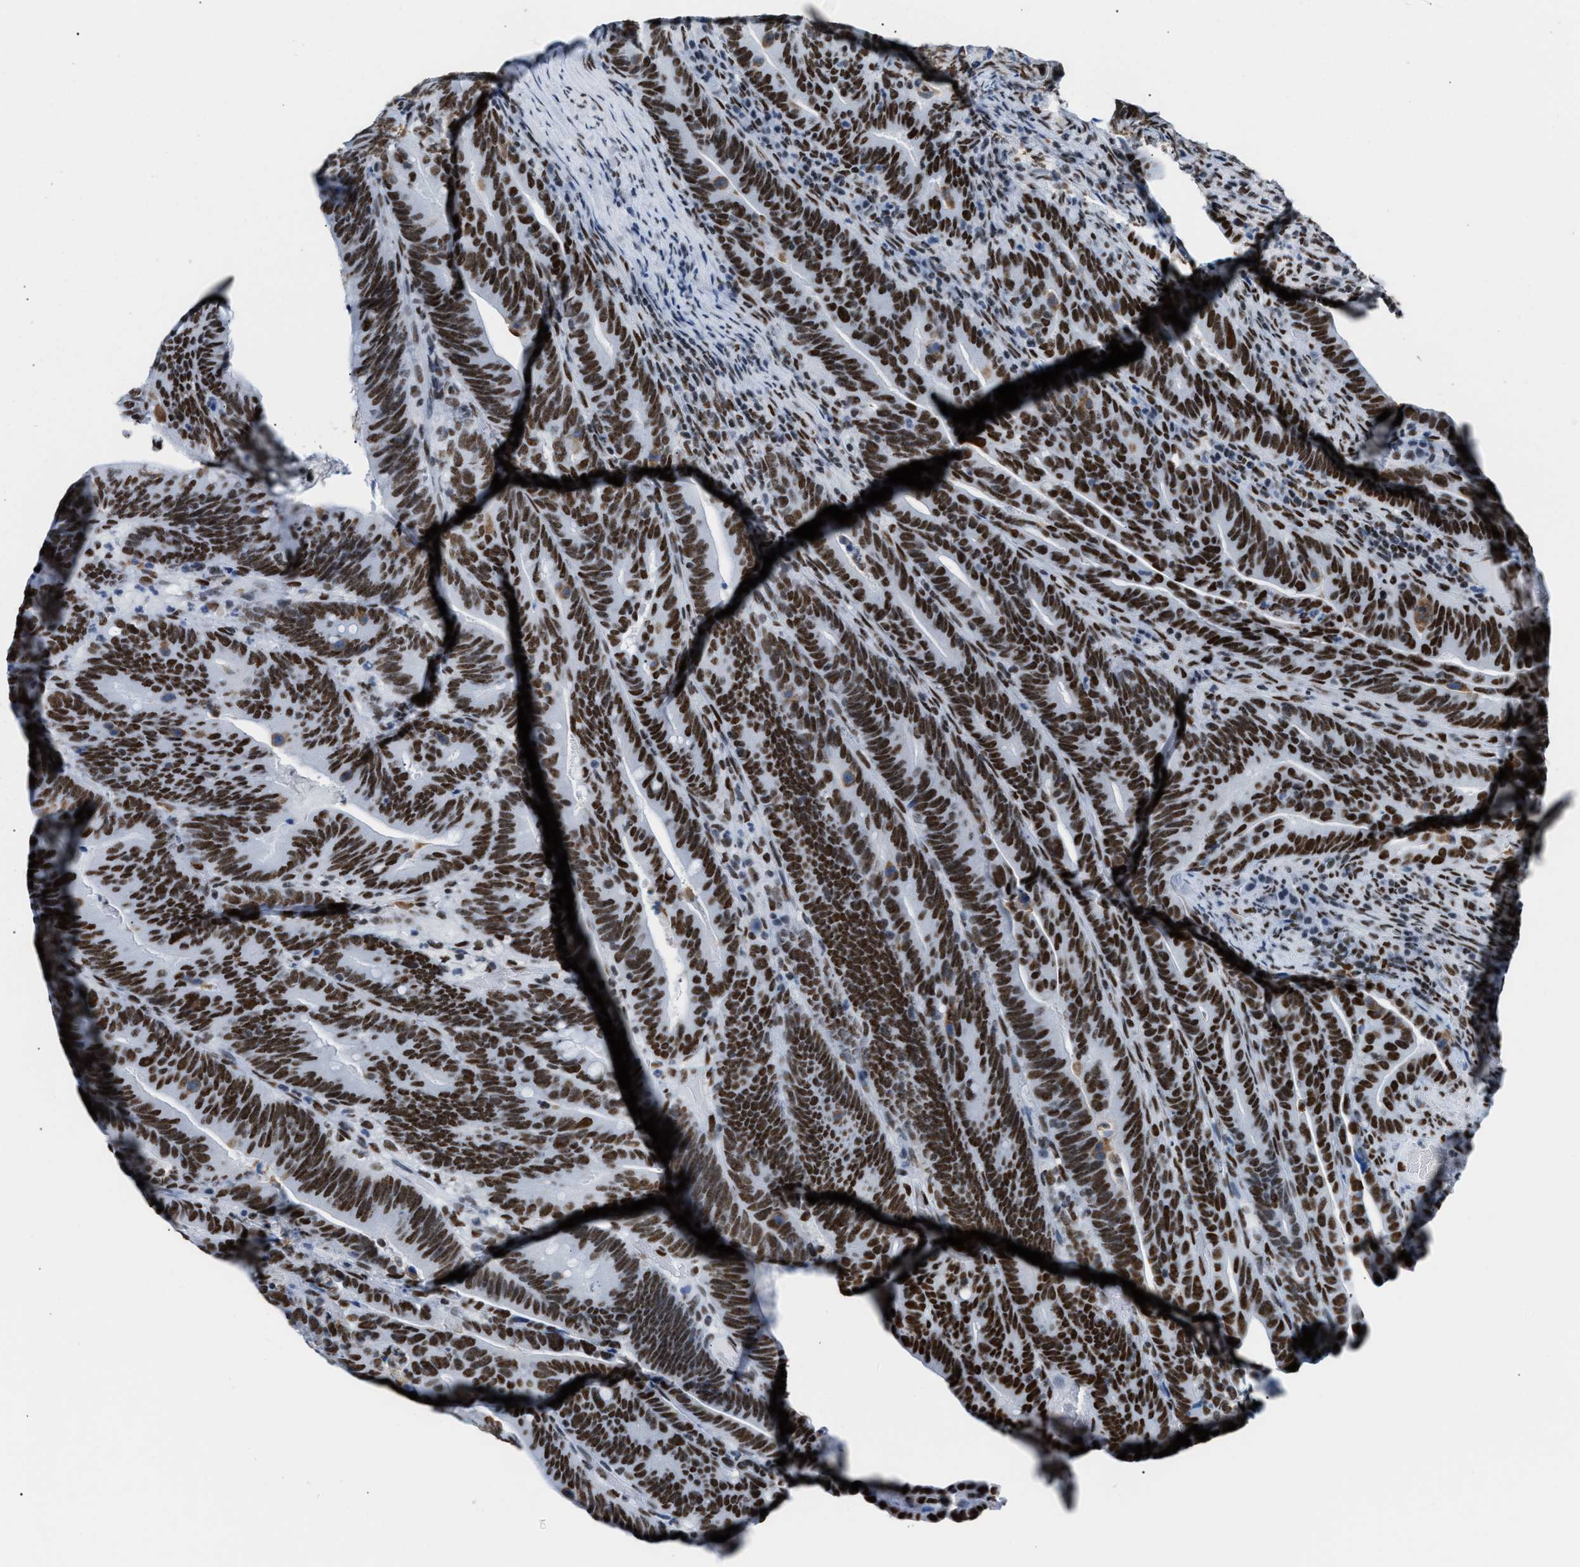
{"staining": {"intensity": "strong", "quantity": ">75%", "location": "nuclear"}, "tissue": "colorectal cancer", "cell_type": "Tumor cells", "image_type": "cancer", "snomed": [{"axis": "morphology", "description": "Adenocarcinoma, NOS"}, {"axis": "topography", "description": "Colon"}], "caption": "Colorectal cancer (adenocarcinoma) stained with a brown dye exhibits strong nuclear positive staining in approximately >75% of tumor cells.", "gene": "CCAR2", "patient": {"sex": "female", "age": 66}}